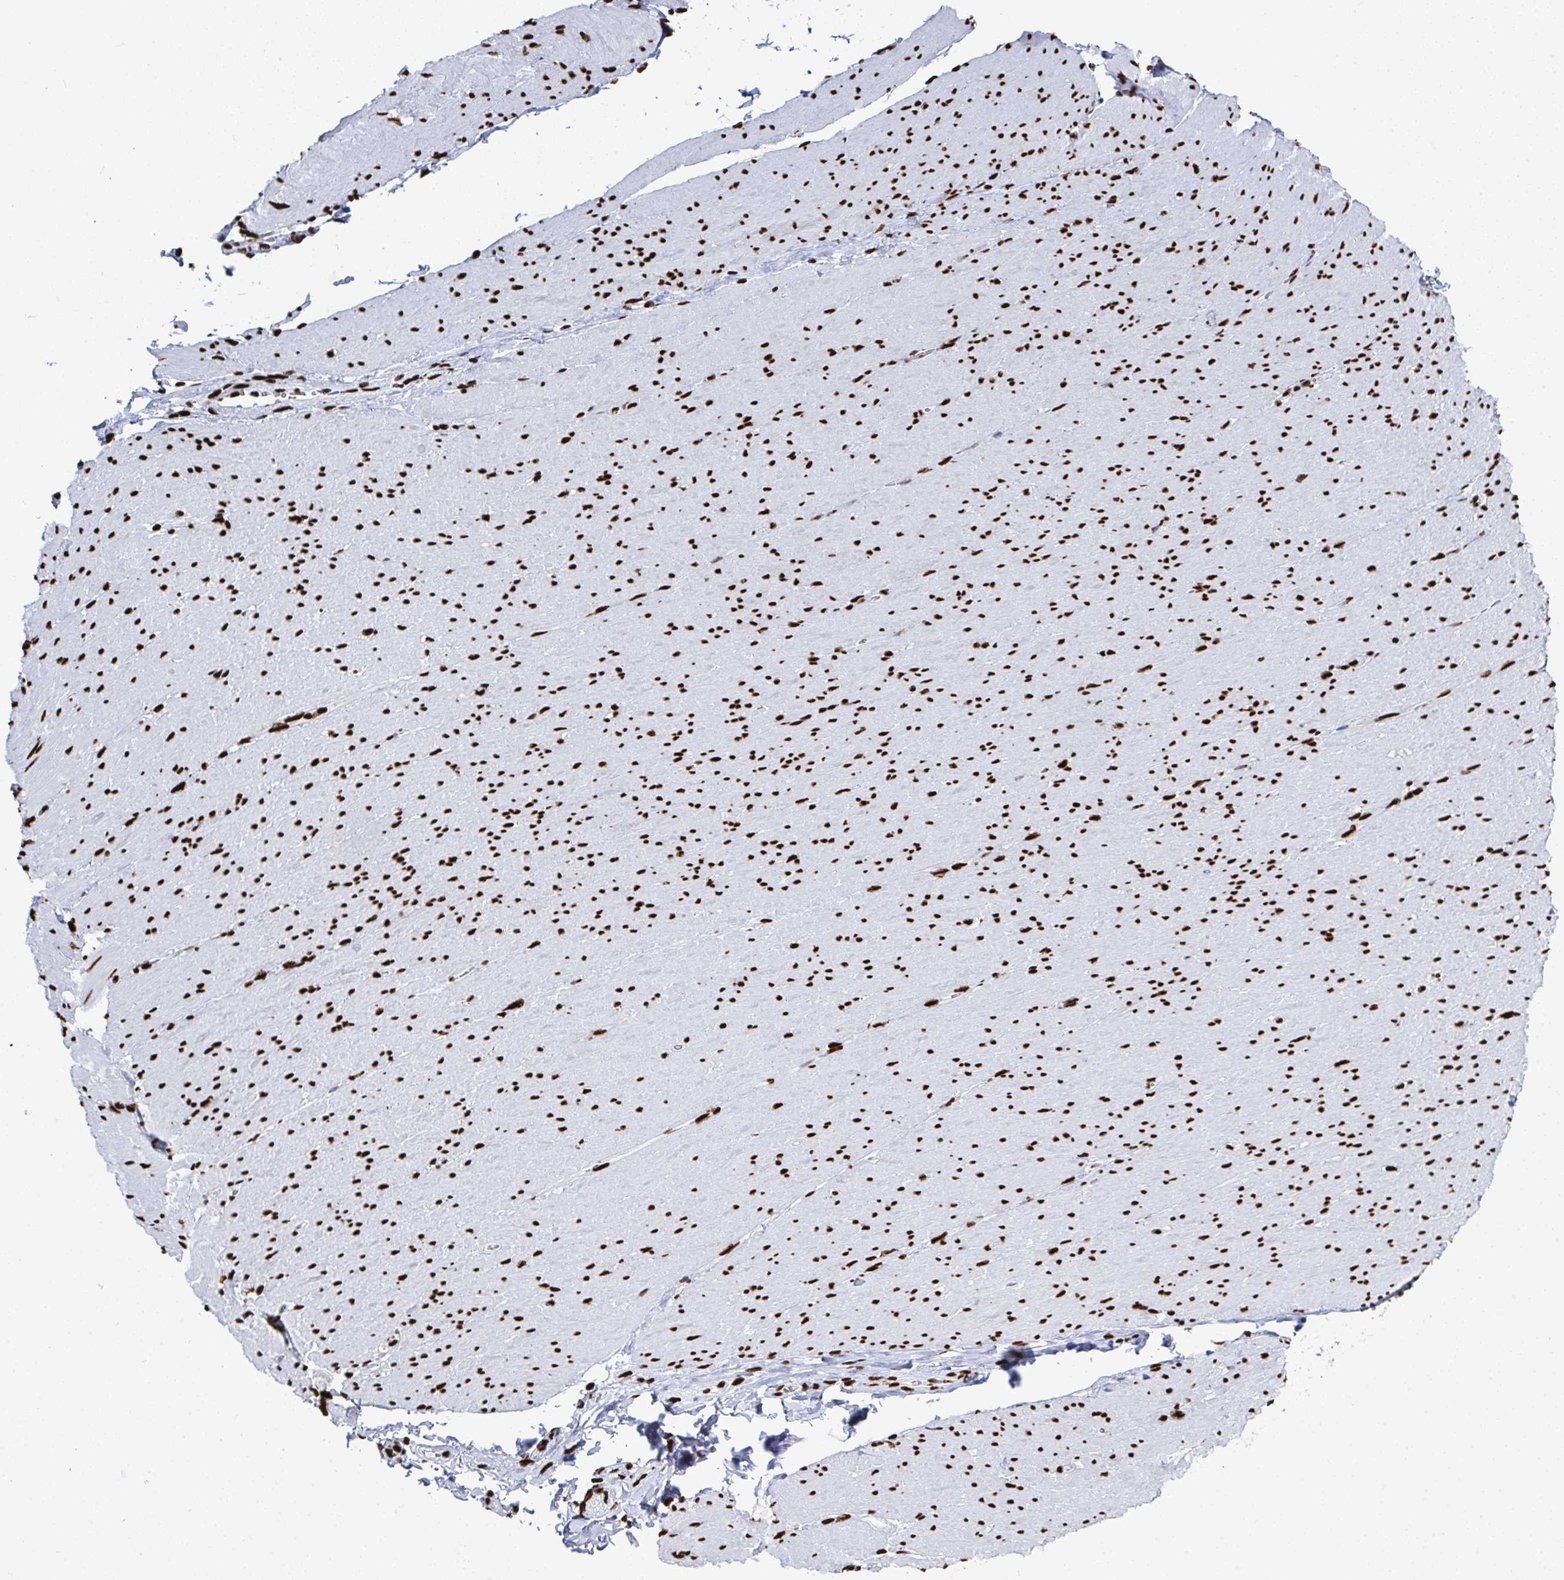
{"staining": {"intensity": "strong", "quantity": ">75%", "location": "nuclear"}, "tissue": "smooth muscle", "cell_type": "Smooth muscle cells", "image_type": "normal", "snomed": [{"axis": "morphology", "description": "Normal tissue, NOS"}, {"axis": "topography", "description": "Smooth muscle"}, {"axis": "topography", "description": "Rectum"}], "caption": "Protein staining shows strong nuclear staining in approximately >75% of smooth muscle cells in benign smooth muscle.", "gene": "GAR1", "patient": {"sex": "male", "age": 53}}